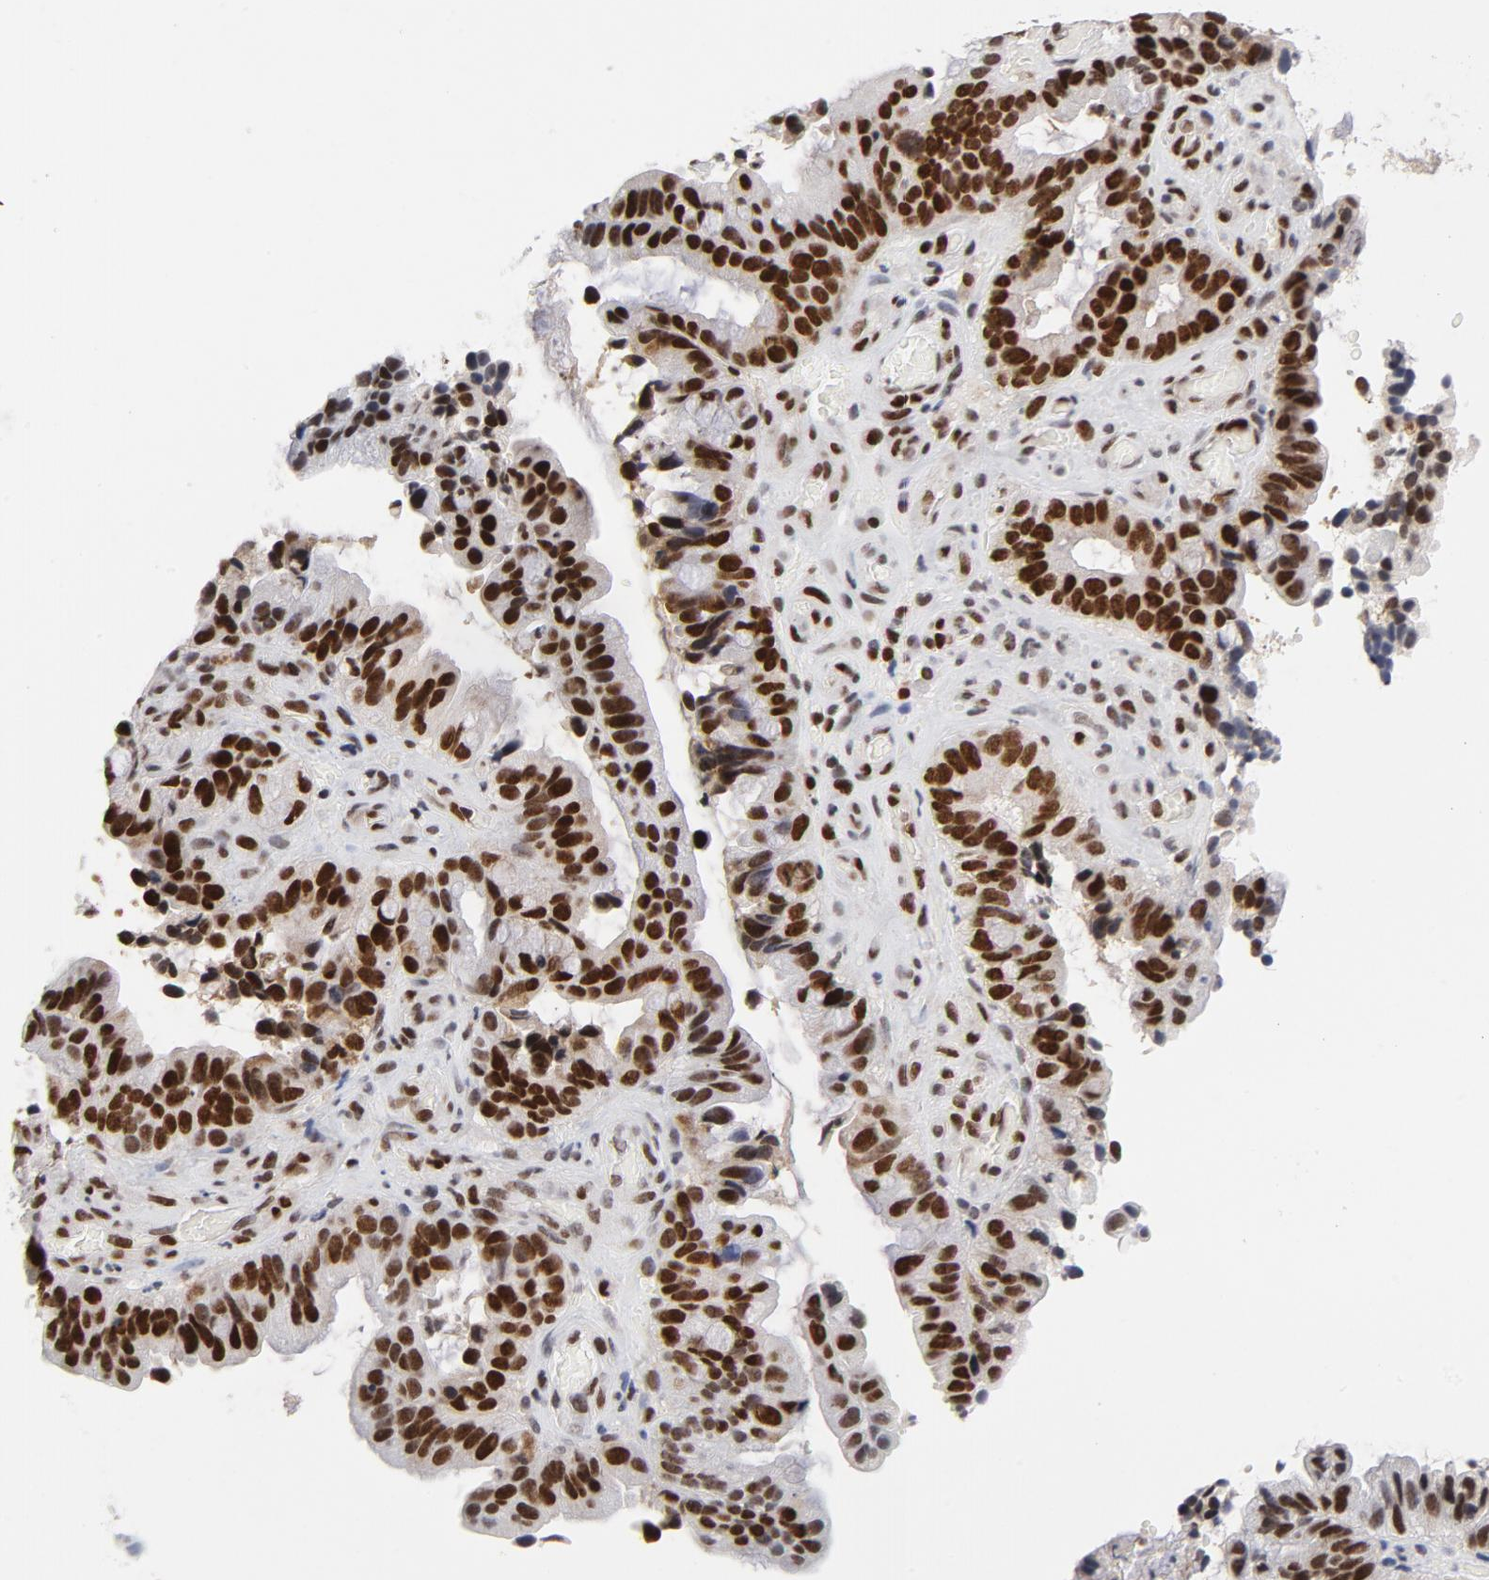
{"staining": {"intensity": "strong", "quantity": ">75%", "location": "nuclear"}, "tissue": "pancreatic cancer", "cell_type": "Tumor cells", "image_type": "cancer", "snomed": [{"axis": "morphology", "description": "Adenocarcinoma, NOS"}, {"axis": "topography", "description": "Pancreas"}], "caption": "Strong nuclear protein staining is identified in approximately >75% of tumor cells in pancreatic adenocarcinoma. (DAB IHC, brown staining for protein, blue staining for nuclei).", "gene": "RFC4", "patient": {"sex": "male", "age": 82}}